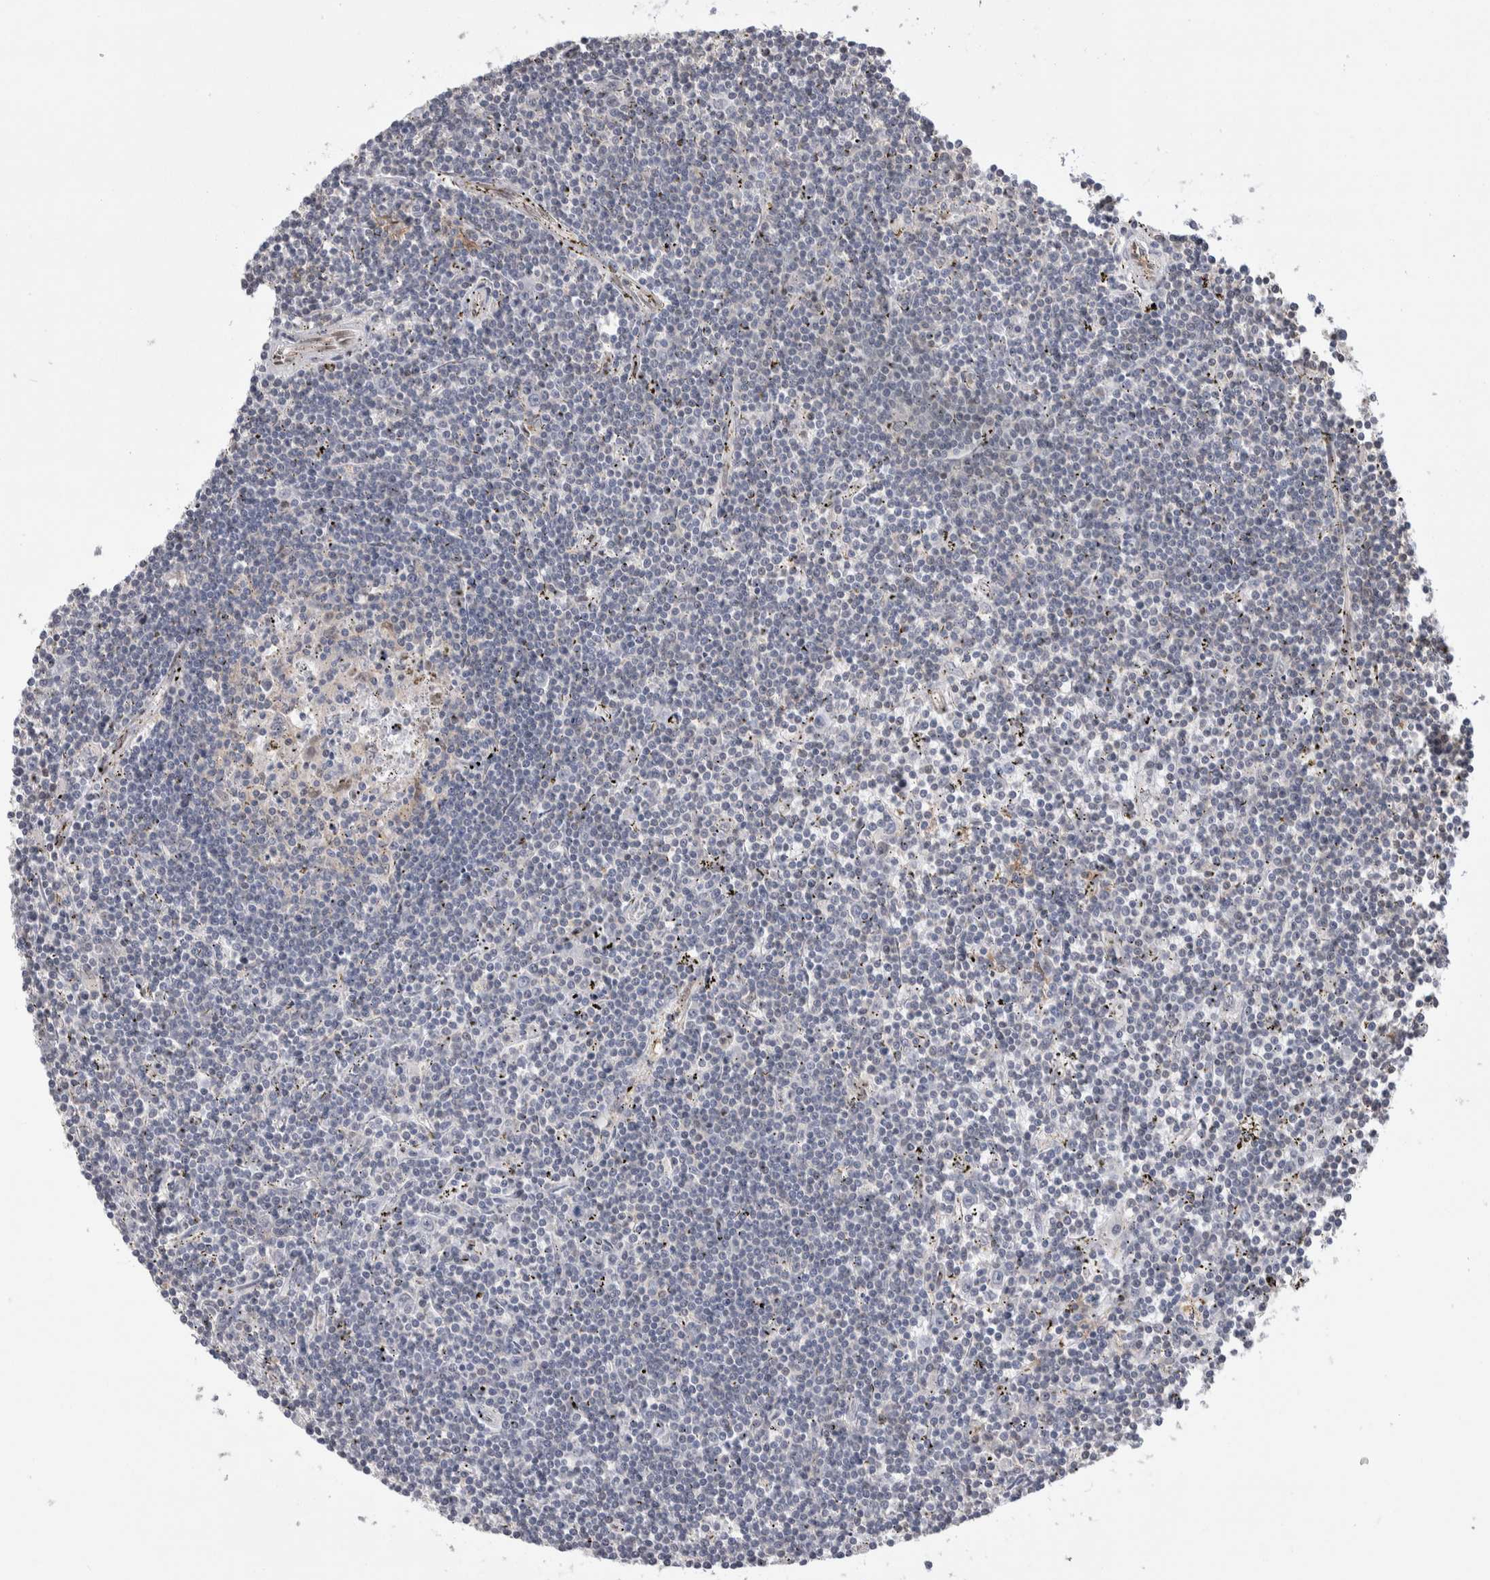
{"staining": {"intensity": "negative", "quantity": "none", "location": "none"}, "tissue": "lymphoma", "cell_type": "Tumor cells", "image_type": "cancer", "snomed": [{"axis": "morphology", "description": "Malignant lymphoma, non-Hodgkin's type, Low grade"}, {"axis": "topography", "description": "Spleen"}], "caption": "This is an immunohistochemistry (IHC) image of malignant lymphoma, non-Hodgkin's type (low-grade). There is no staining in tumor cells.", "gene": "ZBTB49", "patient": {"sex": "male", "age": 76}}